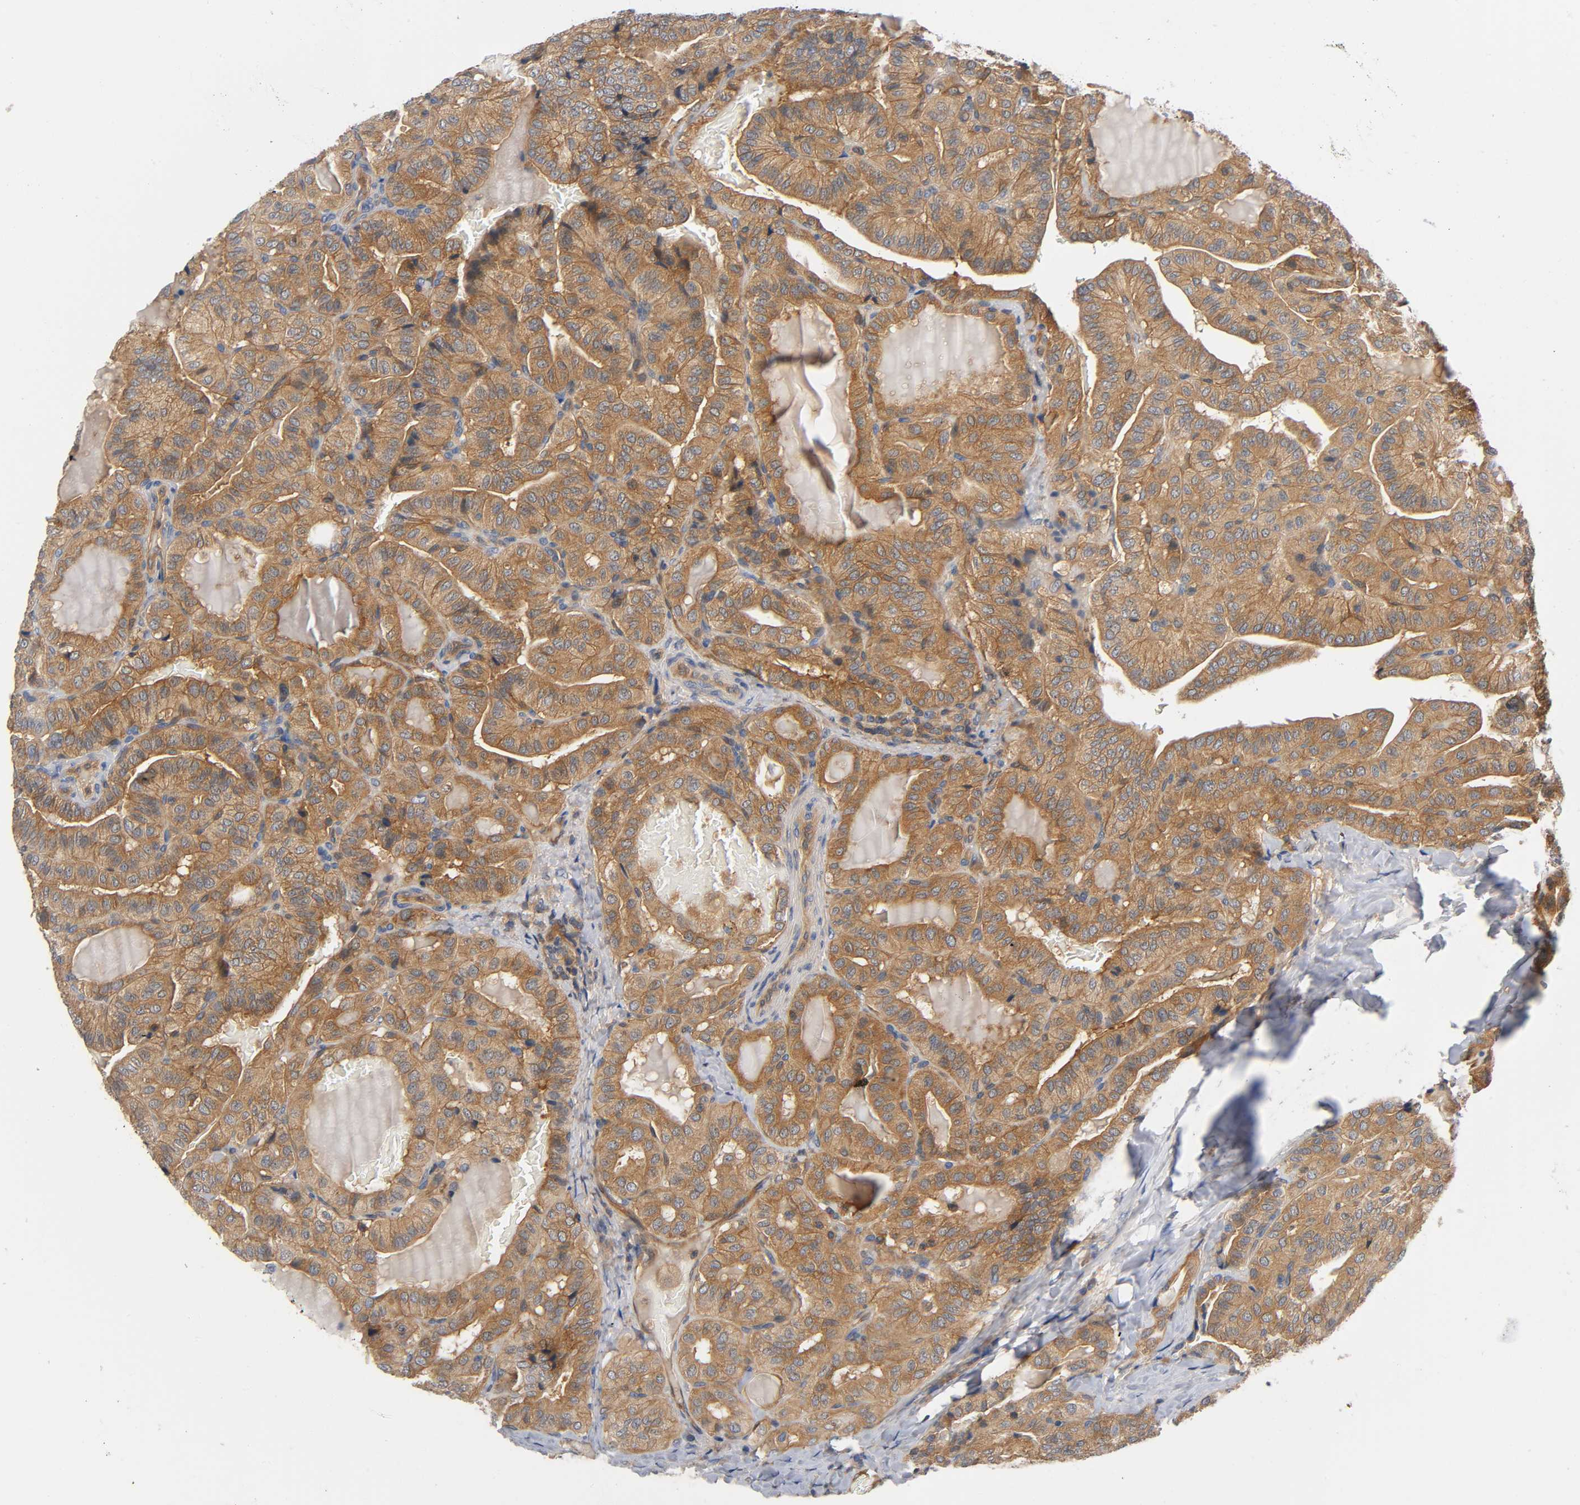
{"staining": {"intensity": "moderate", "quantity": ">75%", "location": "cytoplasmic/membranous"}, "tissue": "thyroid cancer", "cell_type": "Tumor cells", "image_type": "cancer", "snomed": [{"axis": "morphology", "description": "Papillary adenocarcinoma, NOS"}, {"axis": "topography", "description": "Thyroid gland"}], "caption": "The immunohistochemical stain highlights moderate cytoplasmic/membranous staining in tumor cells of thyroid cancer tissue. (DAB IHC with brightfield microscopy, high magnification).", "gene": "PRKAB1", "patient": {"sex": "male", "age": 77}}